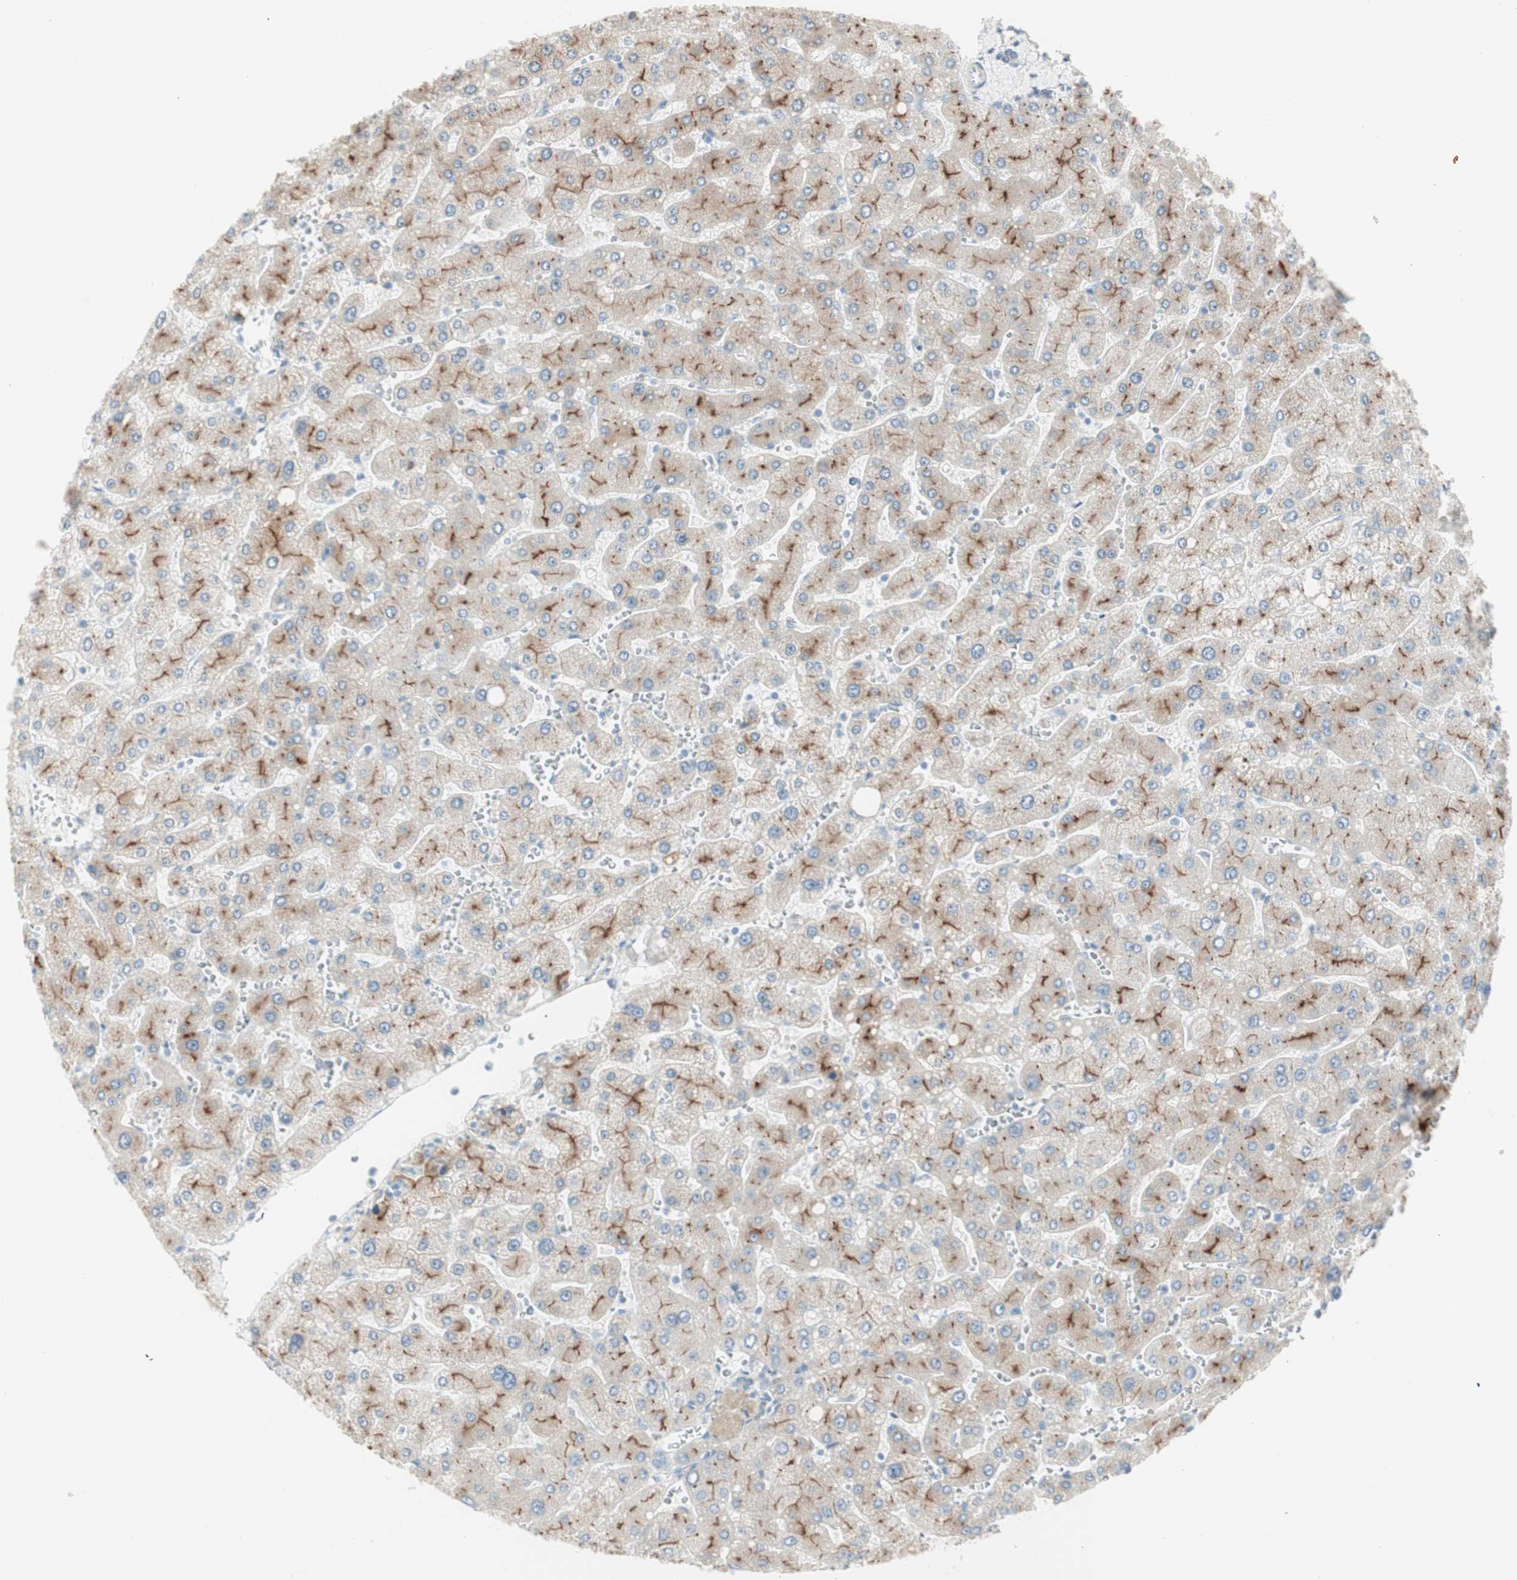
{"staining": {"intensity": "negative", "quantity": "none", "location": "none"}, "tissue": "liver", "cell_type": "Cholangiocytes", "image_type": "normal", "snomed": [{"axis": "morphology", "description": "Normal tissue, NOS"}, {"axis": "topography", "description": "Liver"}], "caption": "Image shows no protein expression in cholangiocytes of normal liver. (DAB IHC visualized using brightfield microscopy, high magnification).", "gene": "CDHR5", "patient": {"sex": "male", "age": 55}}